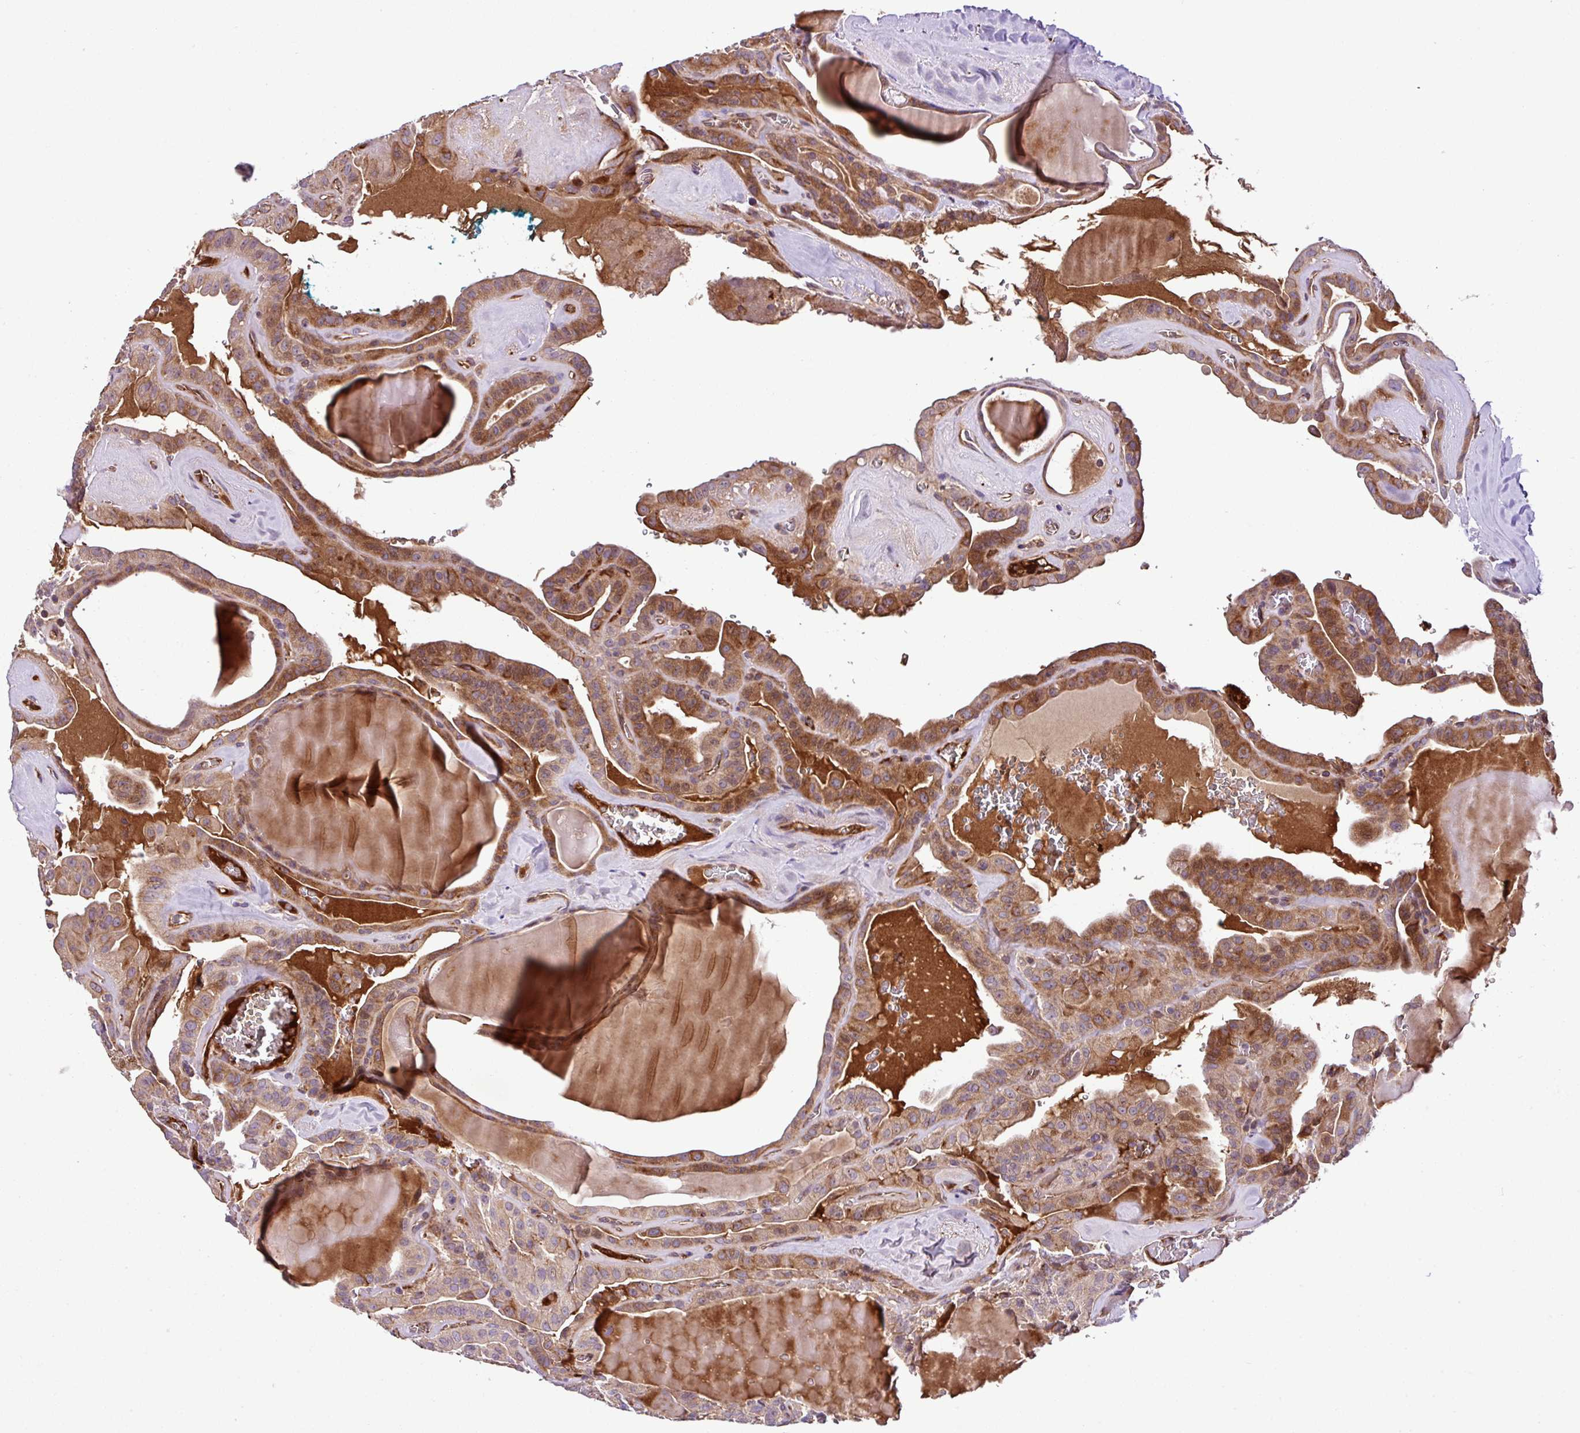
{"staining": {"intensity": "moderate", "quantity": "25%-75%", "location": "cytoplasmic/membranous"}, "tissue": "thyroid cancer", "cell_type": "Tumor cells", "image_type": "cancer", "snomed": [{"axis": "morphology", "description": "Papillary adenocarcinoma, NOS"}, {"axis": "topography", "description": "Thyroid gland"}], "caption": "The histopathology image demonstrates a brown stain indicating the presence of a protein in the cytoplasmic/membranous of tumor cells in thyroid papillary adenocarcinoma.", "gene": "ZNF266", "patient": {"sex": "male", "age": 52}}